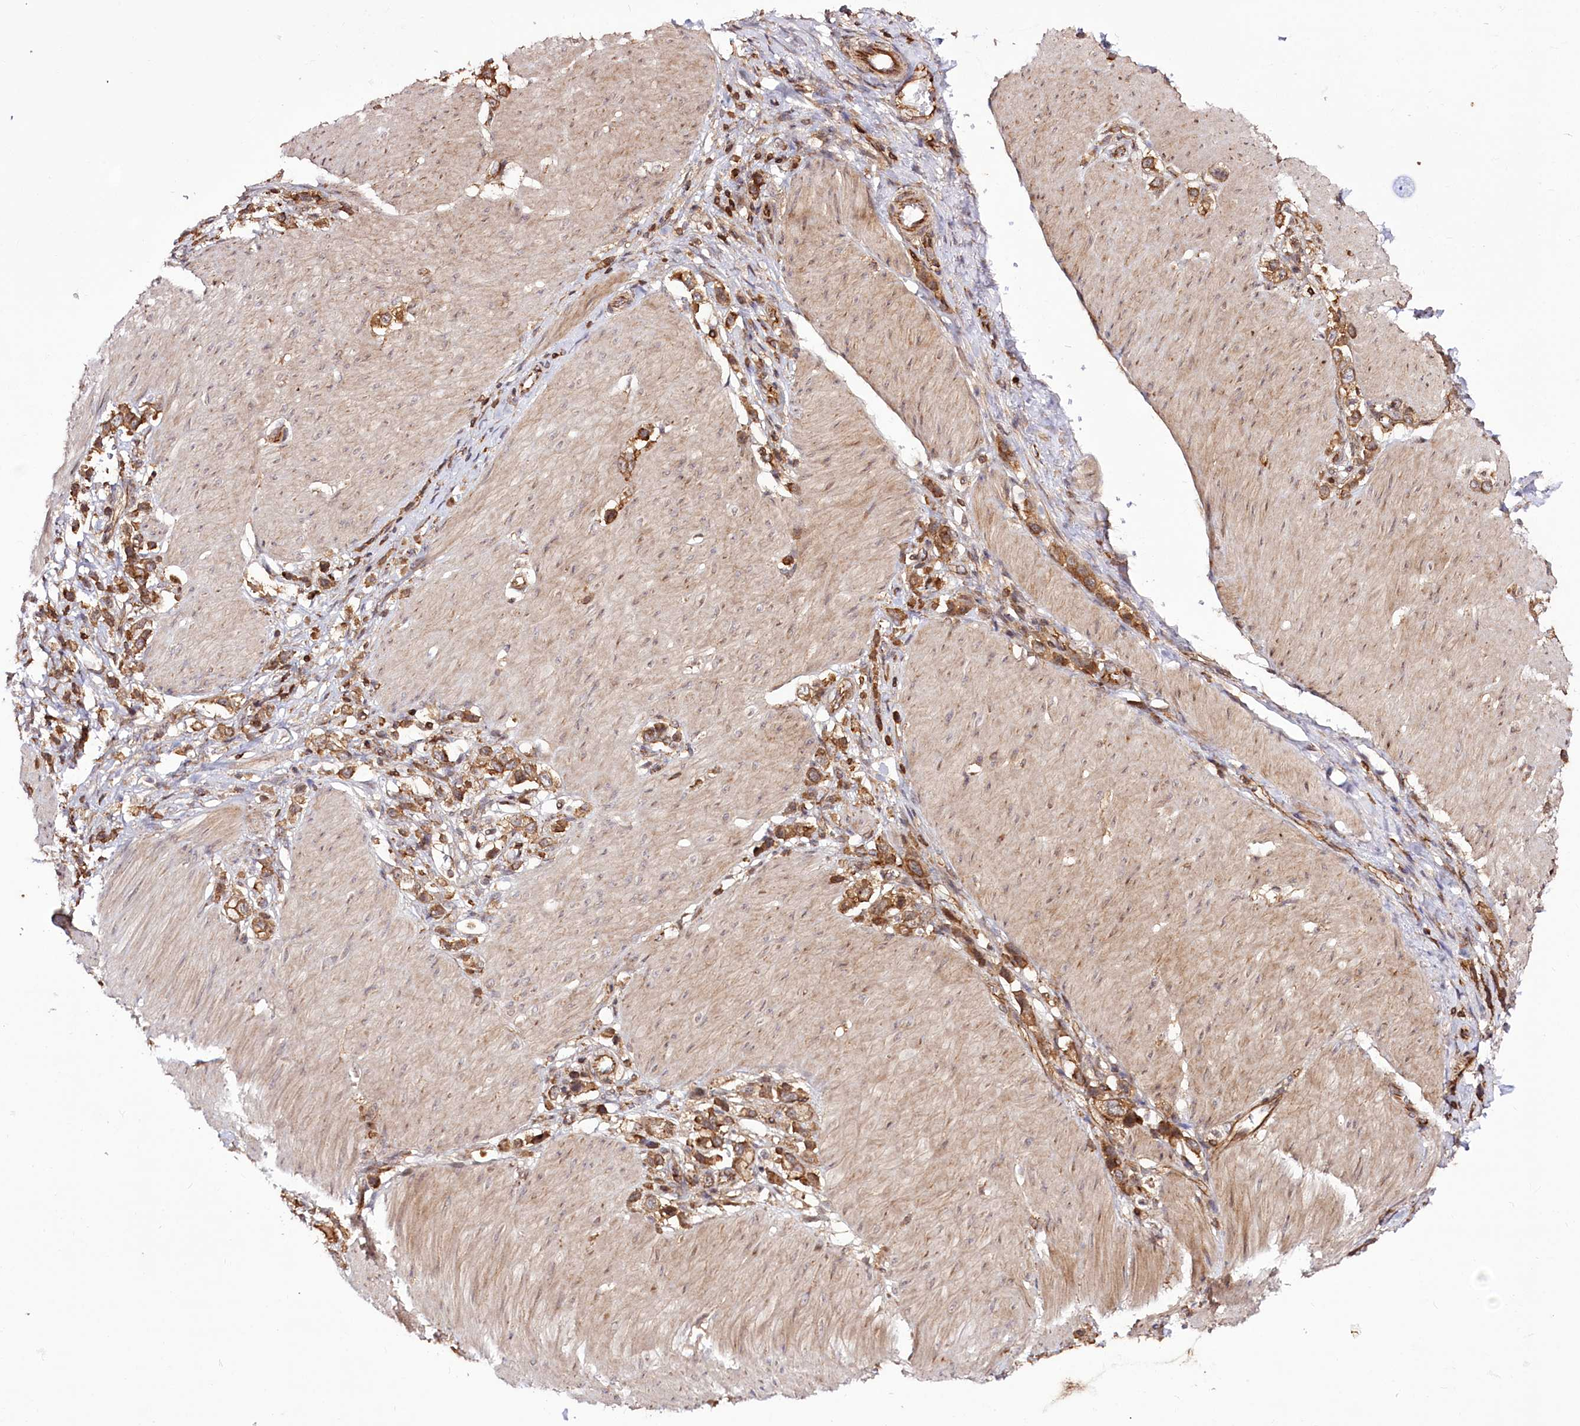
{"staining": {"intensity": "strong", "quantity": ">75%", "location": "cytoplasmic/membranous"}, "tissue": "stomach cancer", "cell_type": "Tumor cells", "image_type": "cancer", "snomed": [{"axis": "morphology", "description": "Normal tissue, NOS"}, {"axis": "morphology", "description": "Adenocarcinoma, NOS"}, {"axis": "topography", "description": "Stomach, upper"}, {"axis": "topography", "description": "Stomach"}], "caption": "The photomicrograph reveals a brown stain indicating the presence of a protein in the cytoplasmic/membranous of tumor cells in stomach adenocarcinoma.", "gene": "DHX29", "patient": {"sex": "female", "age": 65}}